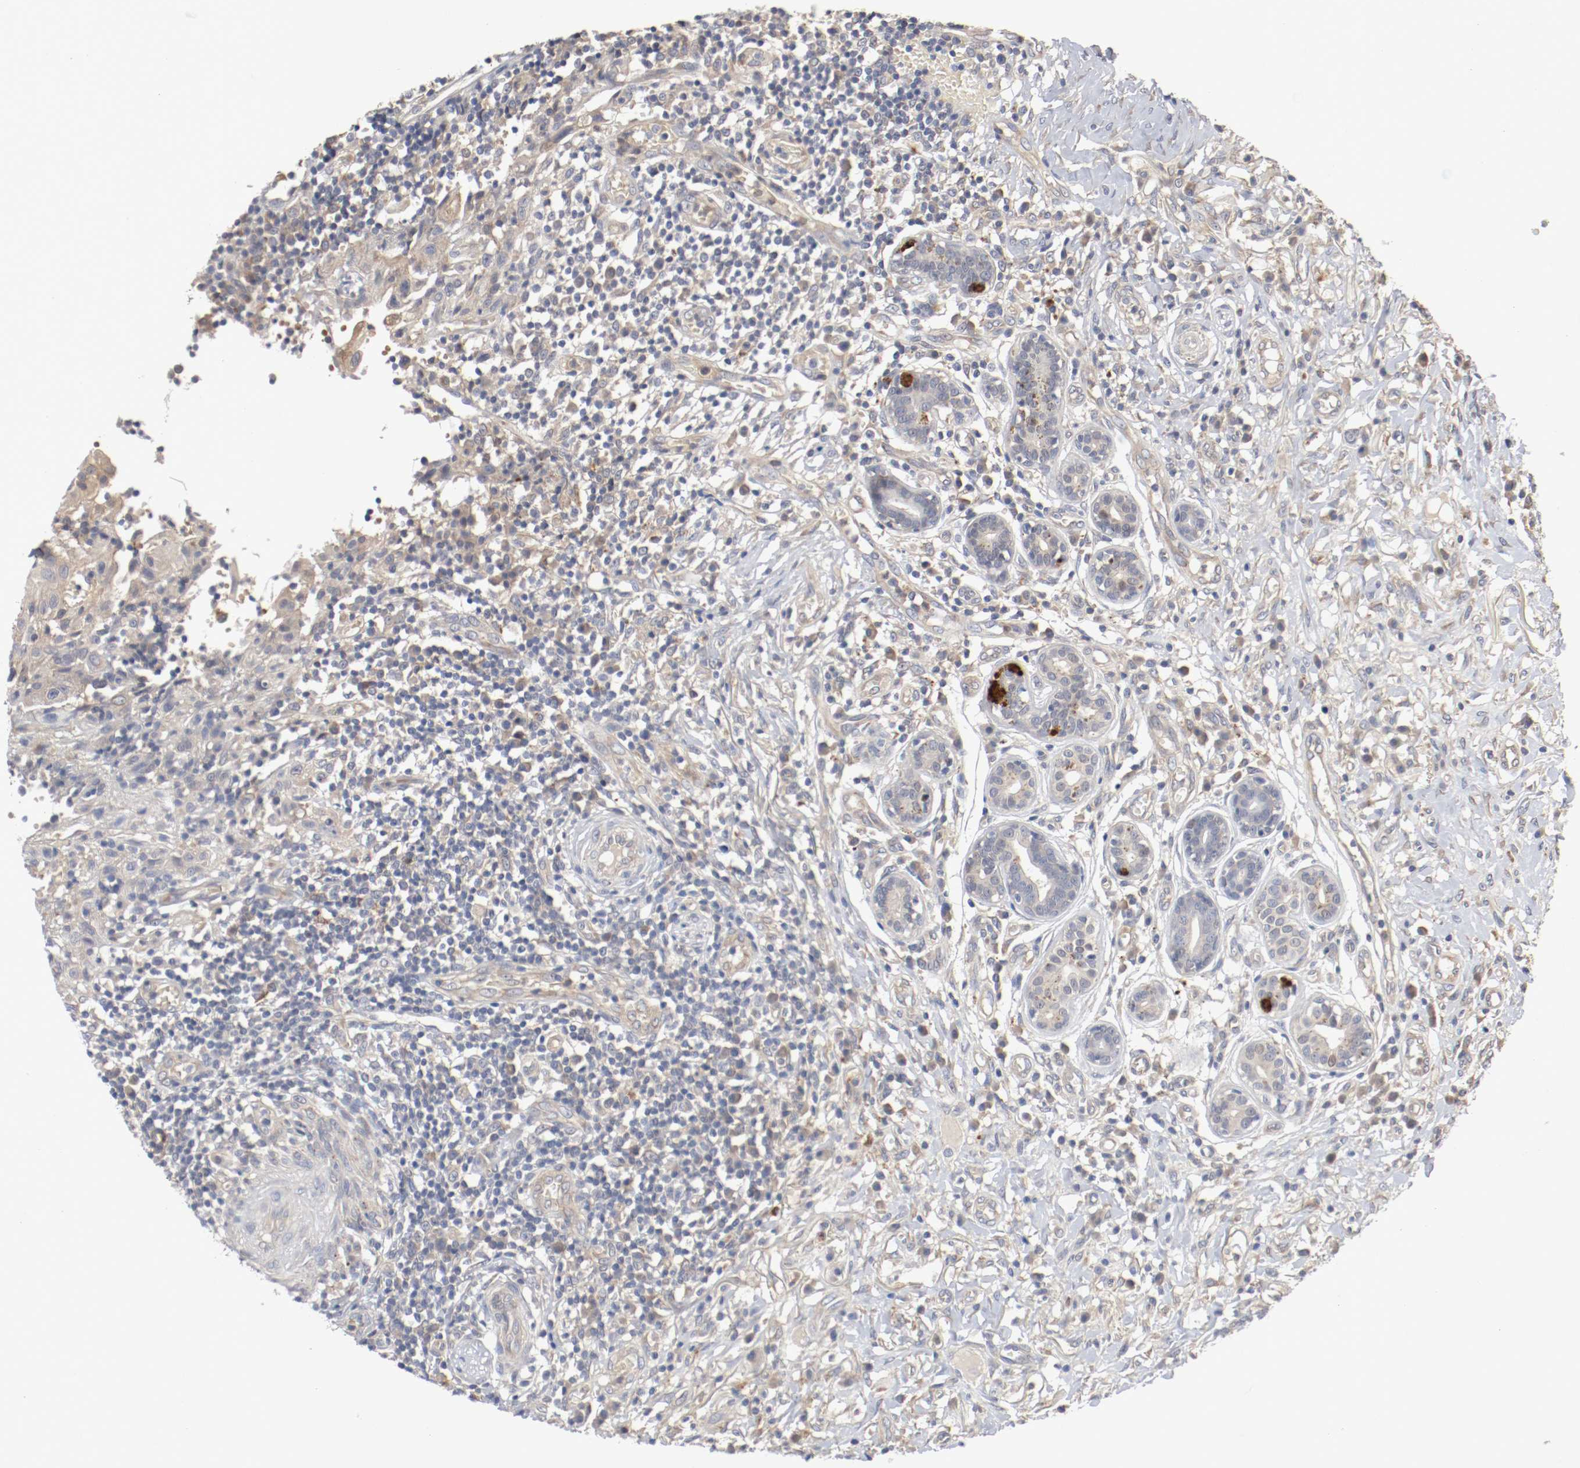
{"staining": {"intensity": "weak", "quantity": "25%-75%", "location": "cytoplasmic/membranous"}, "tissue": "thyroid cancer", "cell_type": "Tumor cells", "image_type": "cancer", "snomed": [{"axis": "morphology", "description": "Carcinoma, NOS"}, {"axis": "topography", "description": "Thyroid gland"}], "caption": "Immunohistochemistry (IHC) micrograph of neoplastic tissue: carcinoma (thyroid) stained using IHC demonstrates low levels of weak protein expression localized specifically in the cytoplasmic/membranous of tumor cells, appearing as a cytoplasmic/membranous brown color.", "gene": "REN", "patient": {"sex": "female", "age": 77}}